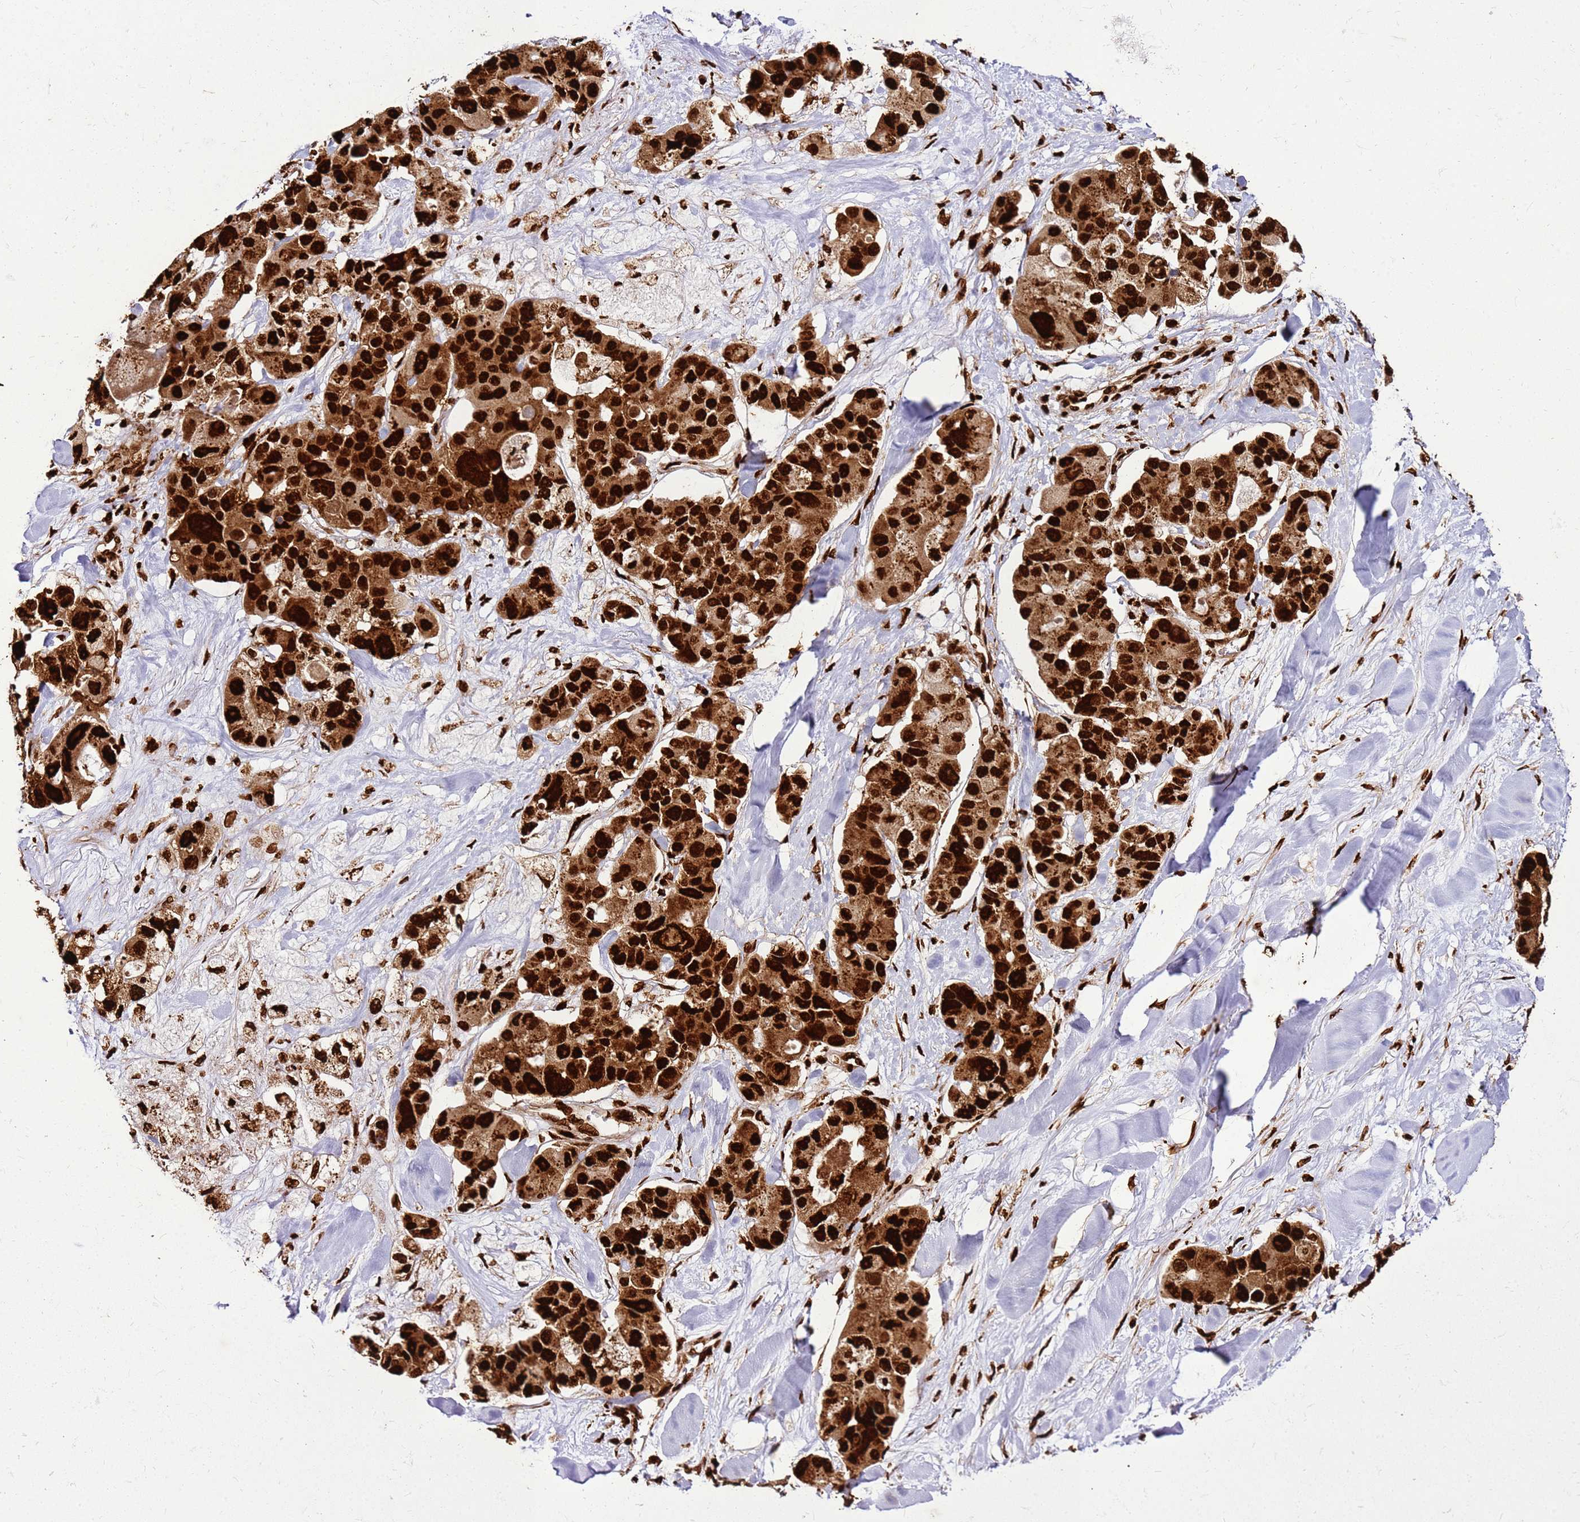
{"staining": {"intensity": "strong", "quantity": ">75%", "location": "cytoplasmic/membranous,nuclear"}, "tissue": "lung cancer", "cell_type": "Tumor cells", "image_type": "cancer", "snomed": [{"axis": "morphology", "description": "Adenocarcinoma, NOS"}, {"axis": "topography", "description": "Lung"}], "caption": "There is high levels of strong cytoplasmic/membranous and nuclear positivity in tumor cells of lung cancer, as demonstrated by immunohistochemical staining (brown color).", "gene": "HNRNPAB", "patient": {"sex": "female", "age": 54}}